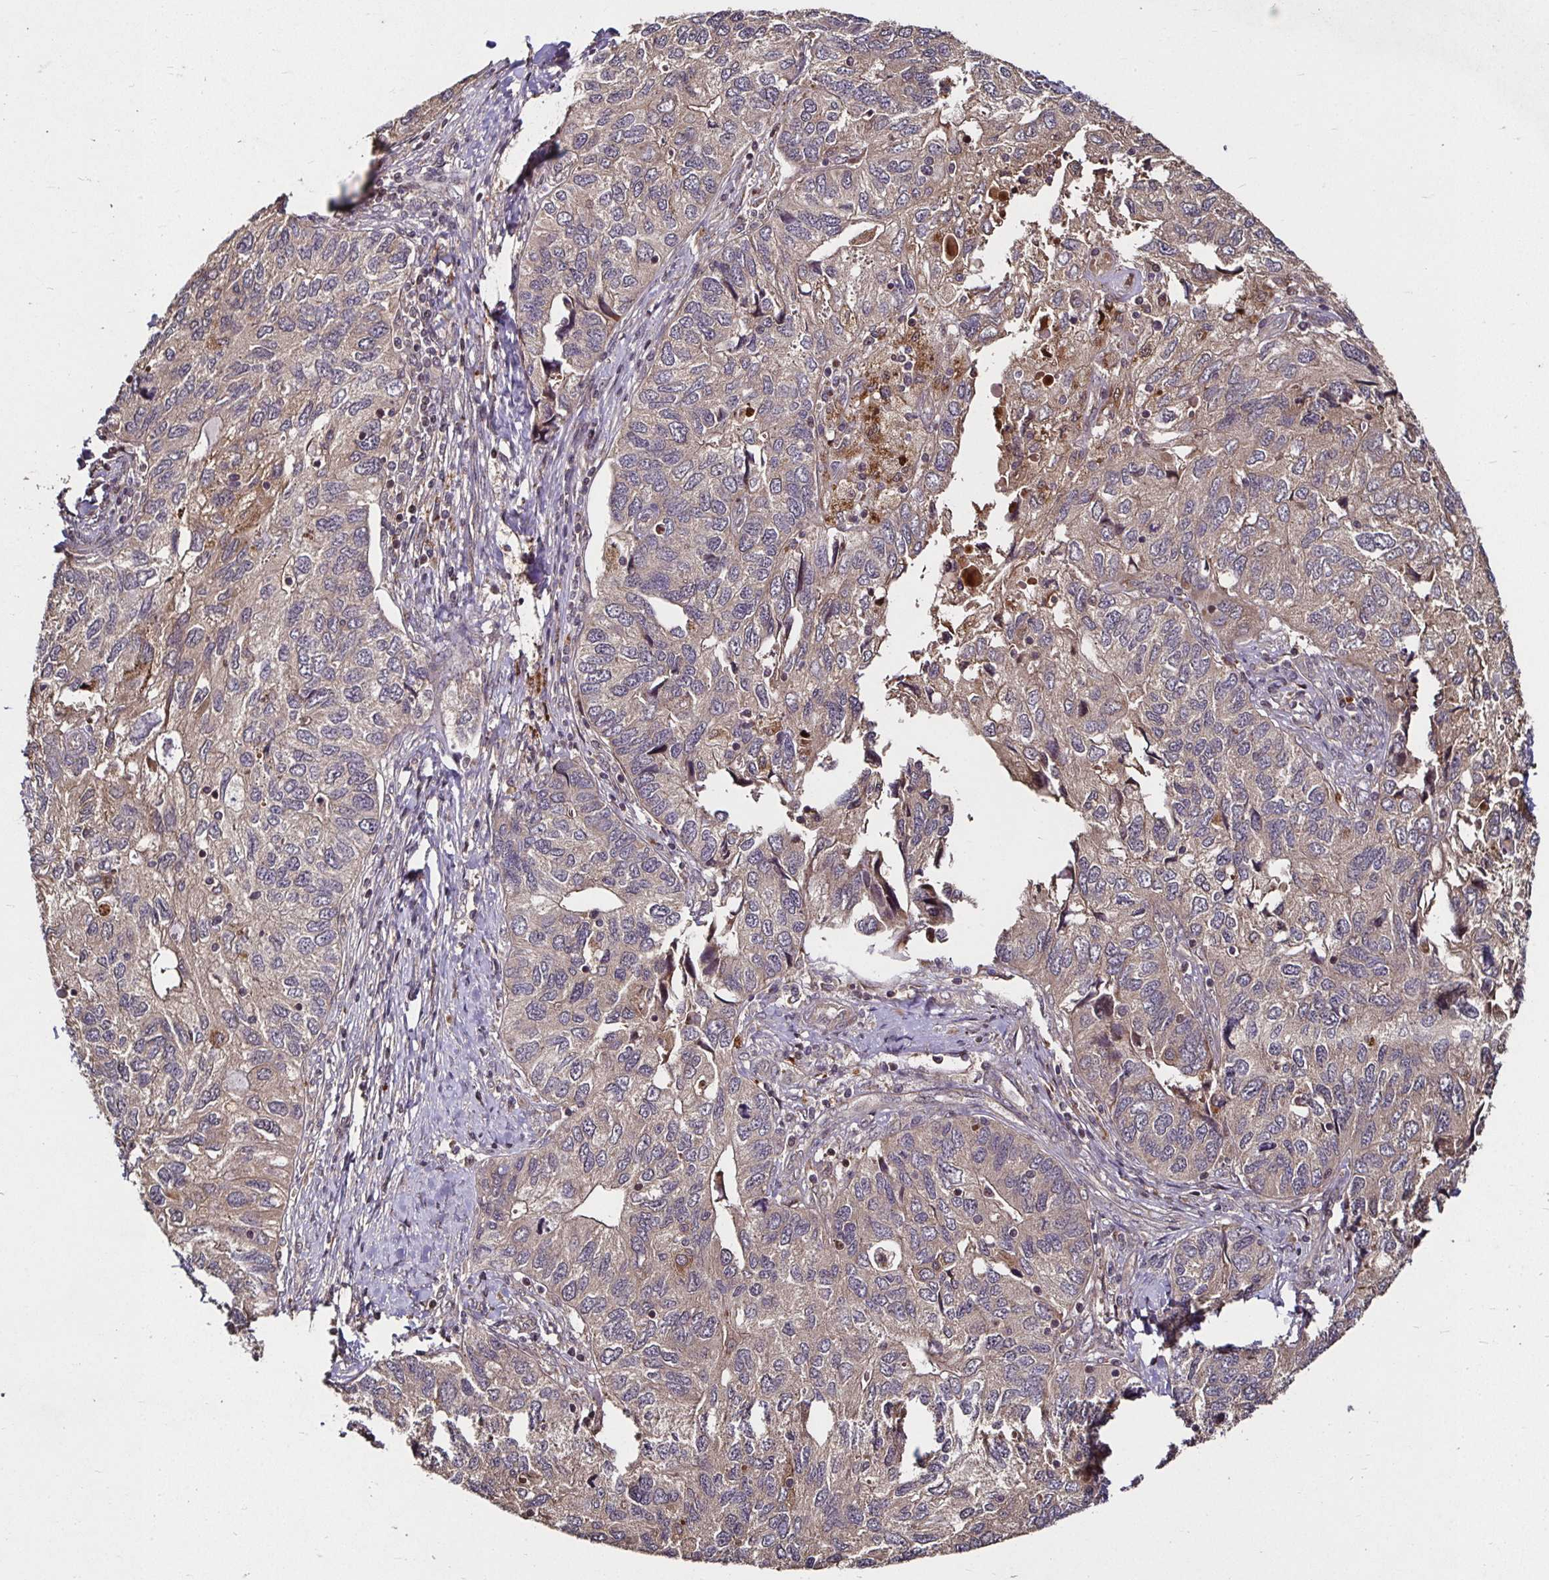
{"staining": {"intensity": "weak", "quantity": "<25%", "location": "cytoplasmic/membranous"}, "tissue": "endometrial cancer", "cell_type": "Tumor cells", "image_type": "cancer", "snomed": [{"axis": "morphology", "description": "Carcinoma, NOS"}, {"axis": "topography", "description": "Uterus"}], "caption": "Endometrial cancer stained for a protein using IHC reveals no positivity tumor cells.", "gene": "SMYD3", "patient": {"sex": "female", "age": 76}}